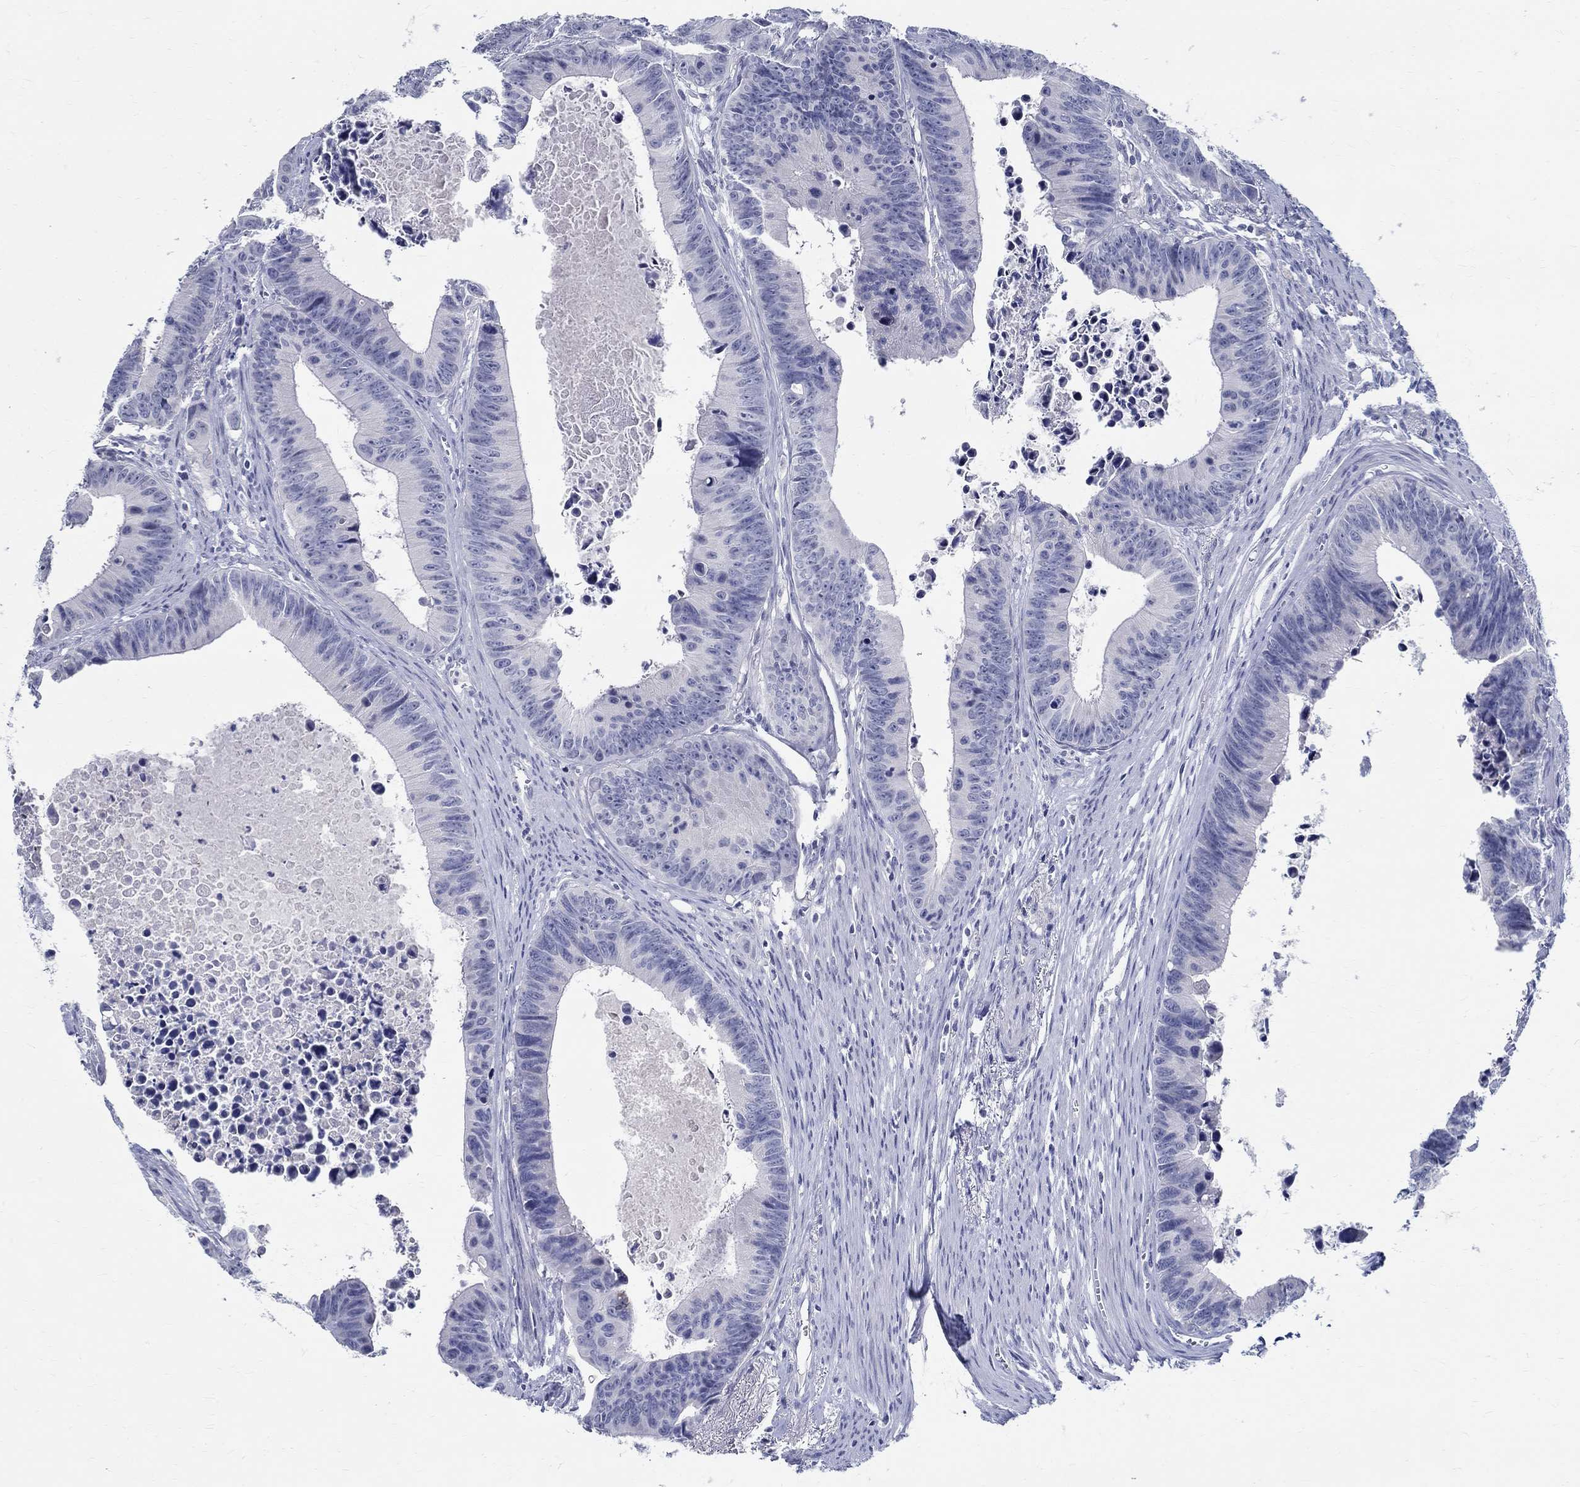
{"staining": {"intensity": "negative", "quantity": "none", "location": "none"}, "tissue": "colorectal cancer", "cell_type": "Tumor cells", "image_type": "cancer", "snomed": [{"axis": "morphology", "description": "Adenocarcinoma, NOS"}, {"axis": "topography", "description": "Colon"}], "caption": "Immunohistochemistry histopathology image of human colorectal adenocarcinoma stained for a protein (brown), which displays no expression in tumor cells.", "gene": "CETN1", "patient": {"sex": "female", "age": 87}}